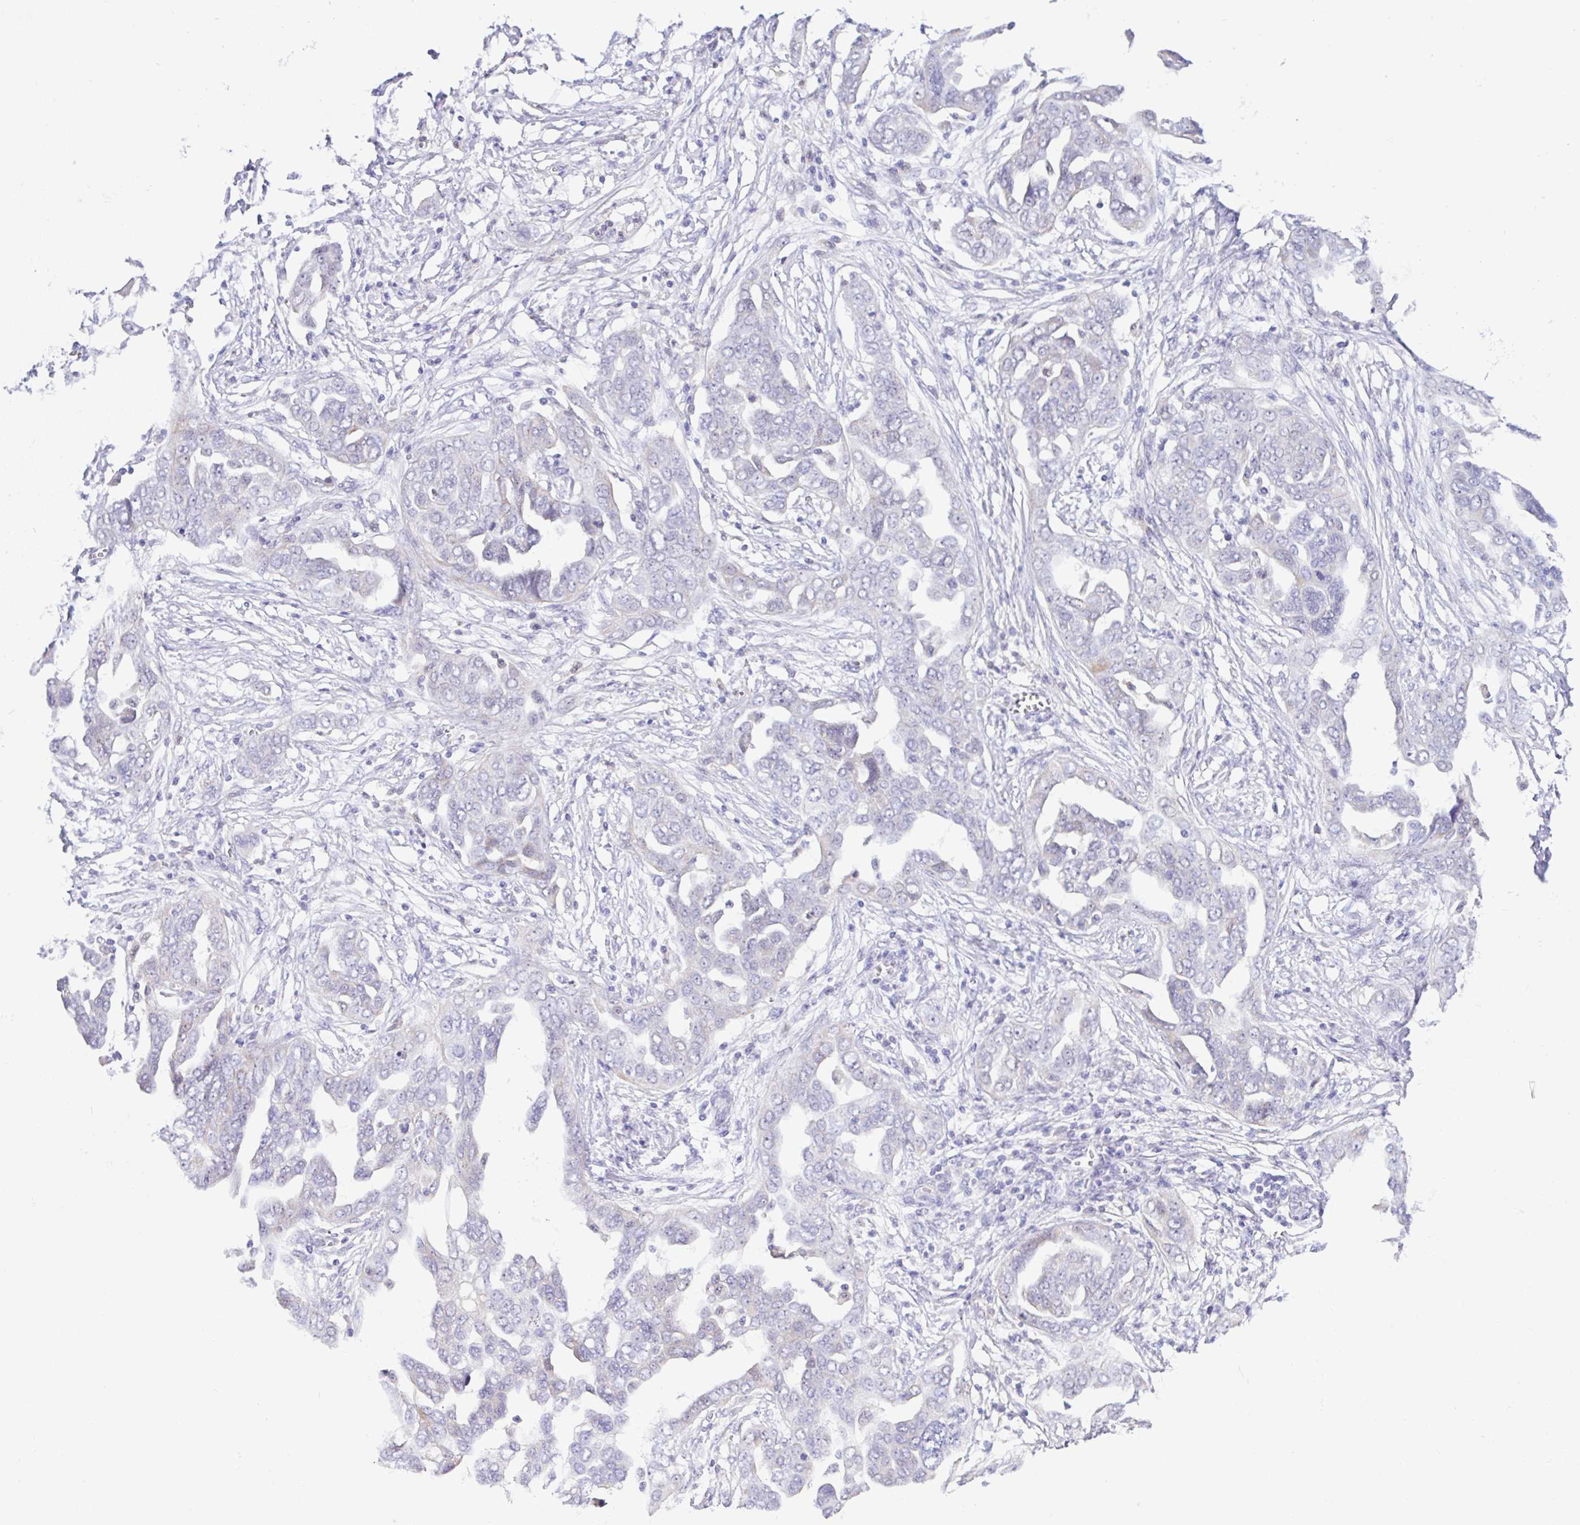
{"staining": {"intensity": "weak", "quantity": "<25%", "location": "cytoplasmic/membranous"}, "tissue": "ovarian cancer", "cell_type": "Tumor cells", "image_type": "cancer", "snomed": [{"axis": "morphology", "description": "Cystadenocarcinoma, serous, NOS"}, {"axis": "topography", "description": "Ovary"}], "caption": "Tumor cells show no significant protein expression in ovarian cancer (serous cystadenocarcinoma).", "gene": "ANO4", "patient": {"sex": "female", "age": 59}}